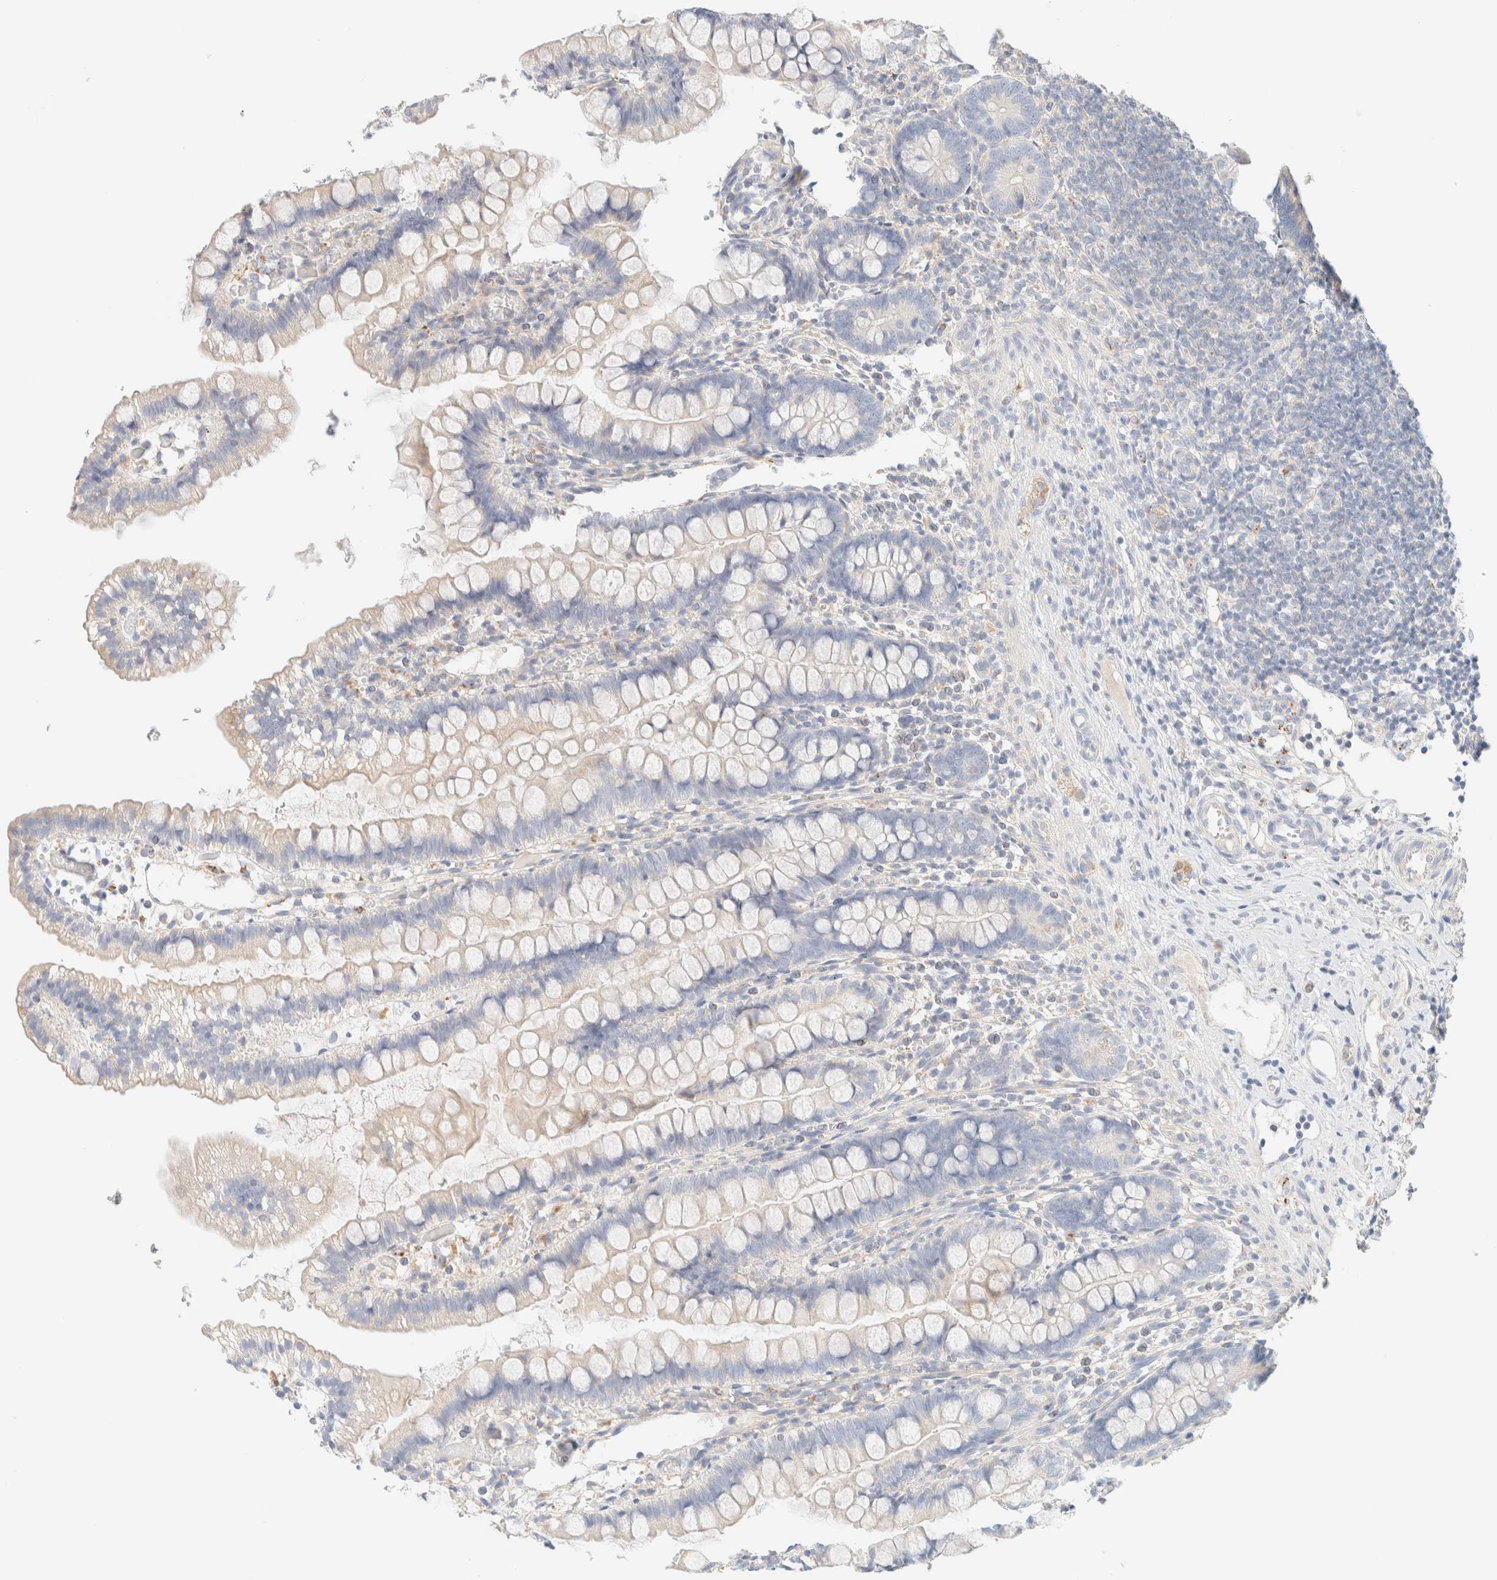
{"staining": {"intensity": "weak", "quantity": "<25%", "location": "cytoplasmic/membranous"}, "tissue": "small intestine", "cell_type": "Glandular cells", "image_type": "normal", "snomed": [{"axis": "morphology", "description": "Normal tissue, NOS"}, {"axis": "morphology", "description": "Developmental malformation"}, {"axis": "topography", "description": "Small intestine"}], "caption": "Unremarkable small intestine was stained to show a protein in brown. There is no significant staining in glandular cells. Brightfield microscopy of immunohistochemistry stained with DAB (3,3'-diaminobenzidine) (brown) and hematoxylin (blue), captured at high magnification.", "gene": "SARM1", "patient": {"sex": "male"}}